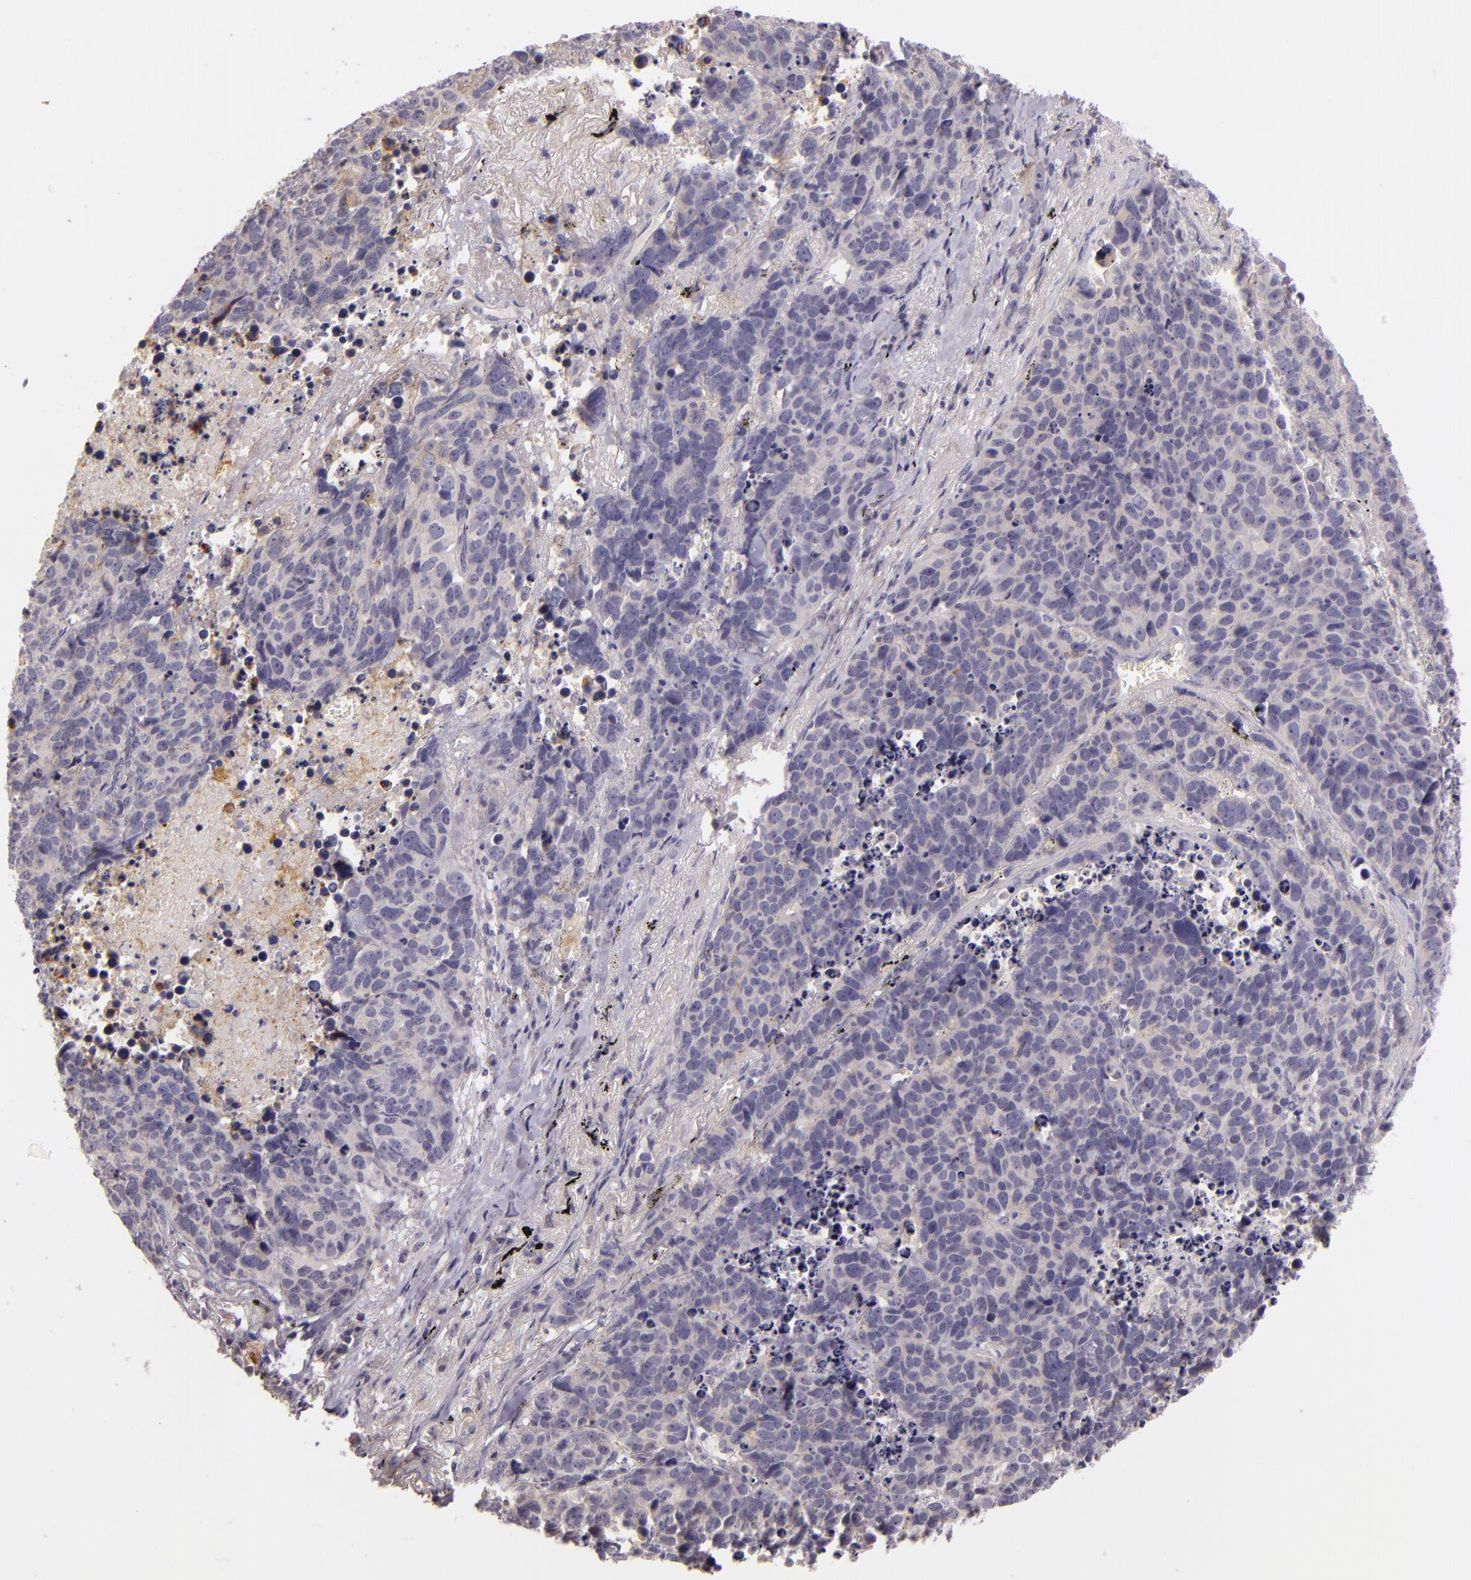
{"staining": {"intensity": "weak", "quantity": ">75%", "location": "cytoplasmic/membranous"}, "tissue": "lung cancer", "cell_type": "Tumor cells", "image_type": "cancer", "snomed": [{"axis": "morphology", "description": "Carcinoid, malignant, NOS"}, {"axis": "topography", "description": "Lung"}], "caption": "Immunohistochemical staining of lung cancer displays weak cytoplasmic/membranous protein staining in approximately >75% of tumor cells.", "gene": "CTSF", "patient": {"sex": "male", "age": 60}}